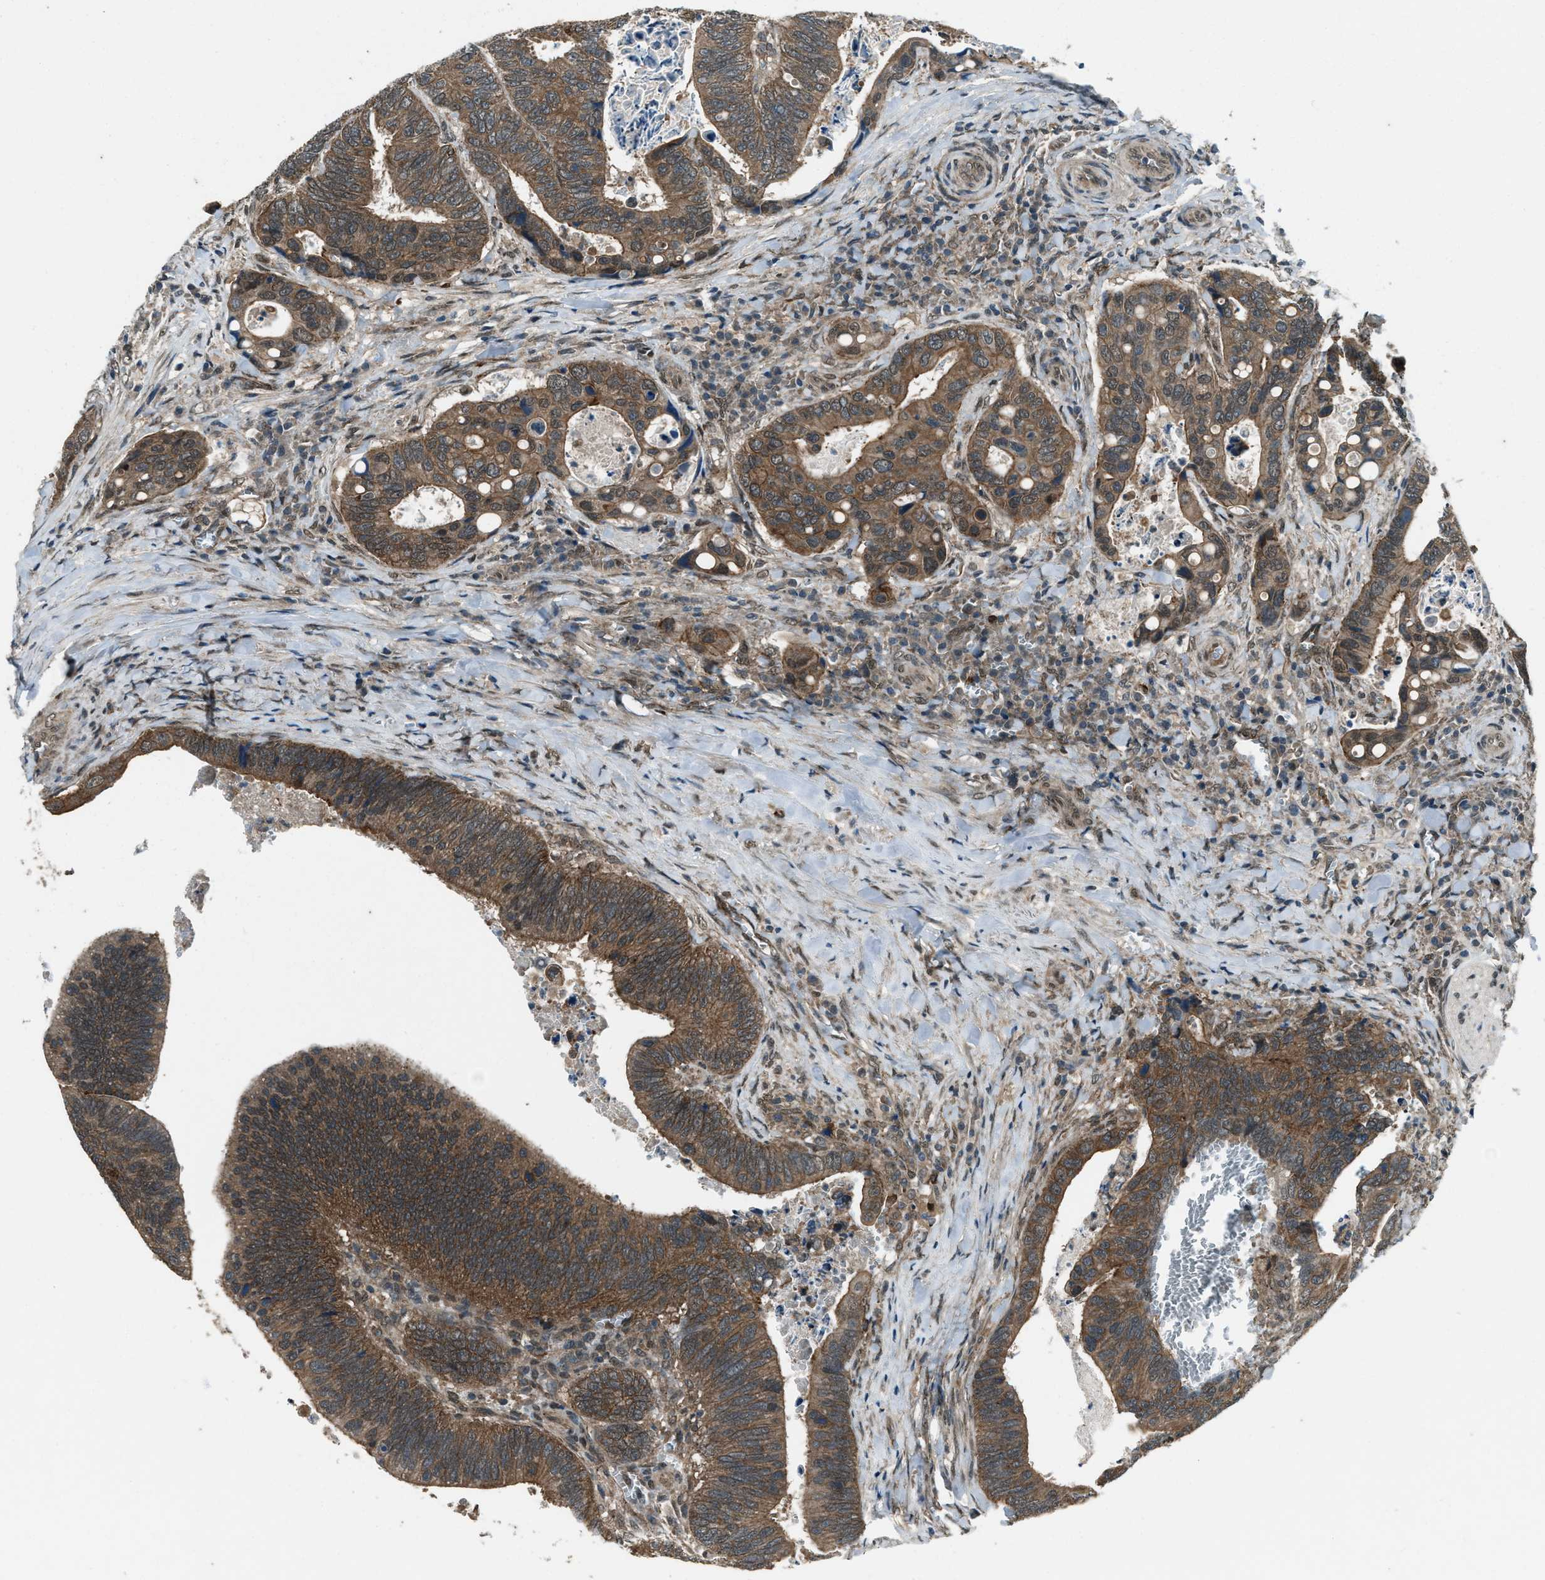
{"staining": {"intensity": "moderate", "quantity": ">75%", "location": "cytoplasmic/membranous"}, "tissue": "colorectal cancer", "cell_type": "Tumor cells", "image_type": "cancer", "snomed": [{"axis": "morphology", "description": "Inflammation, NOS"}, {"axis": "morphology", "description": "Adenocarcinoma, NOS"}, {"axis": "topography", "description": "Colon"}], "caption": "This micrograph displays immunohistochemistry (IHC) staining of human adenocarcinoma (colorectal), with medium moderate cytoplasmic/membranous expression in about >75% of tumor cells.", "gene": "SVIL", "patient": {"sex": "male", "age": 72}}